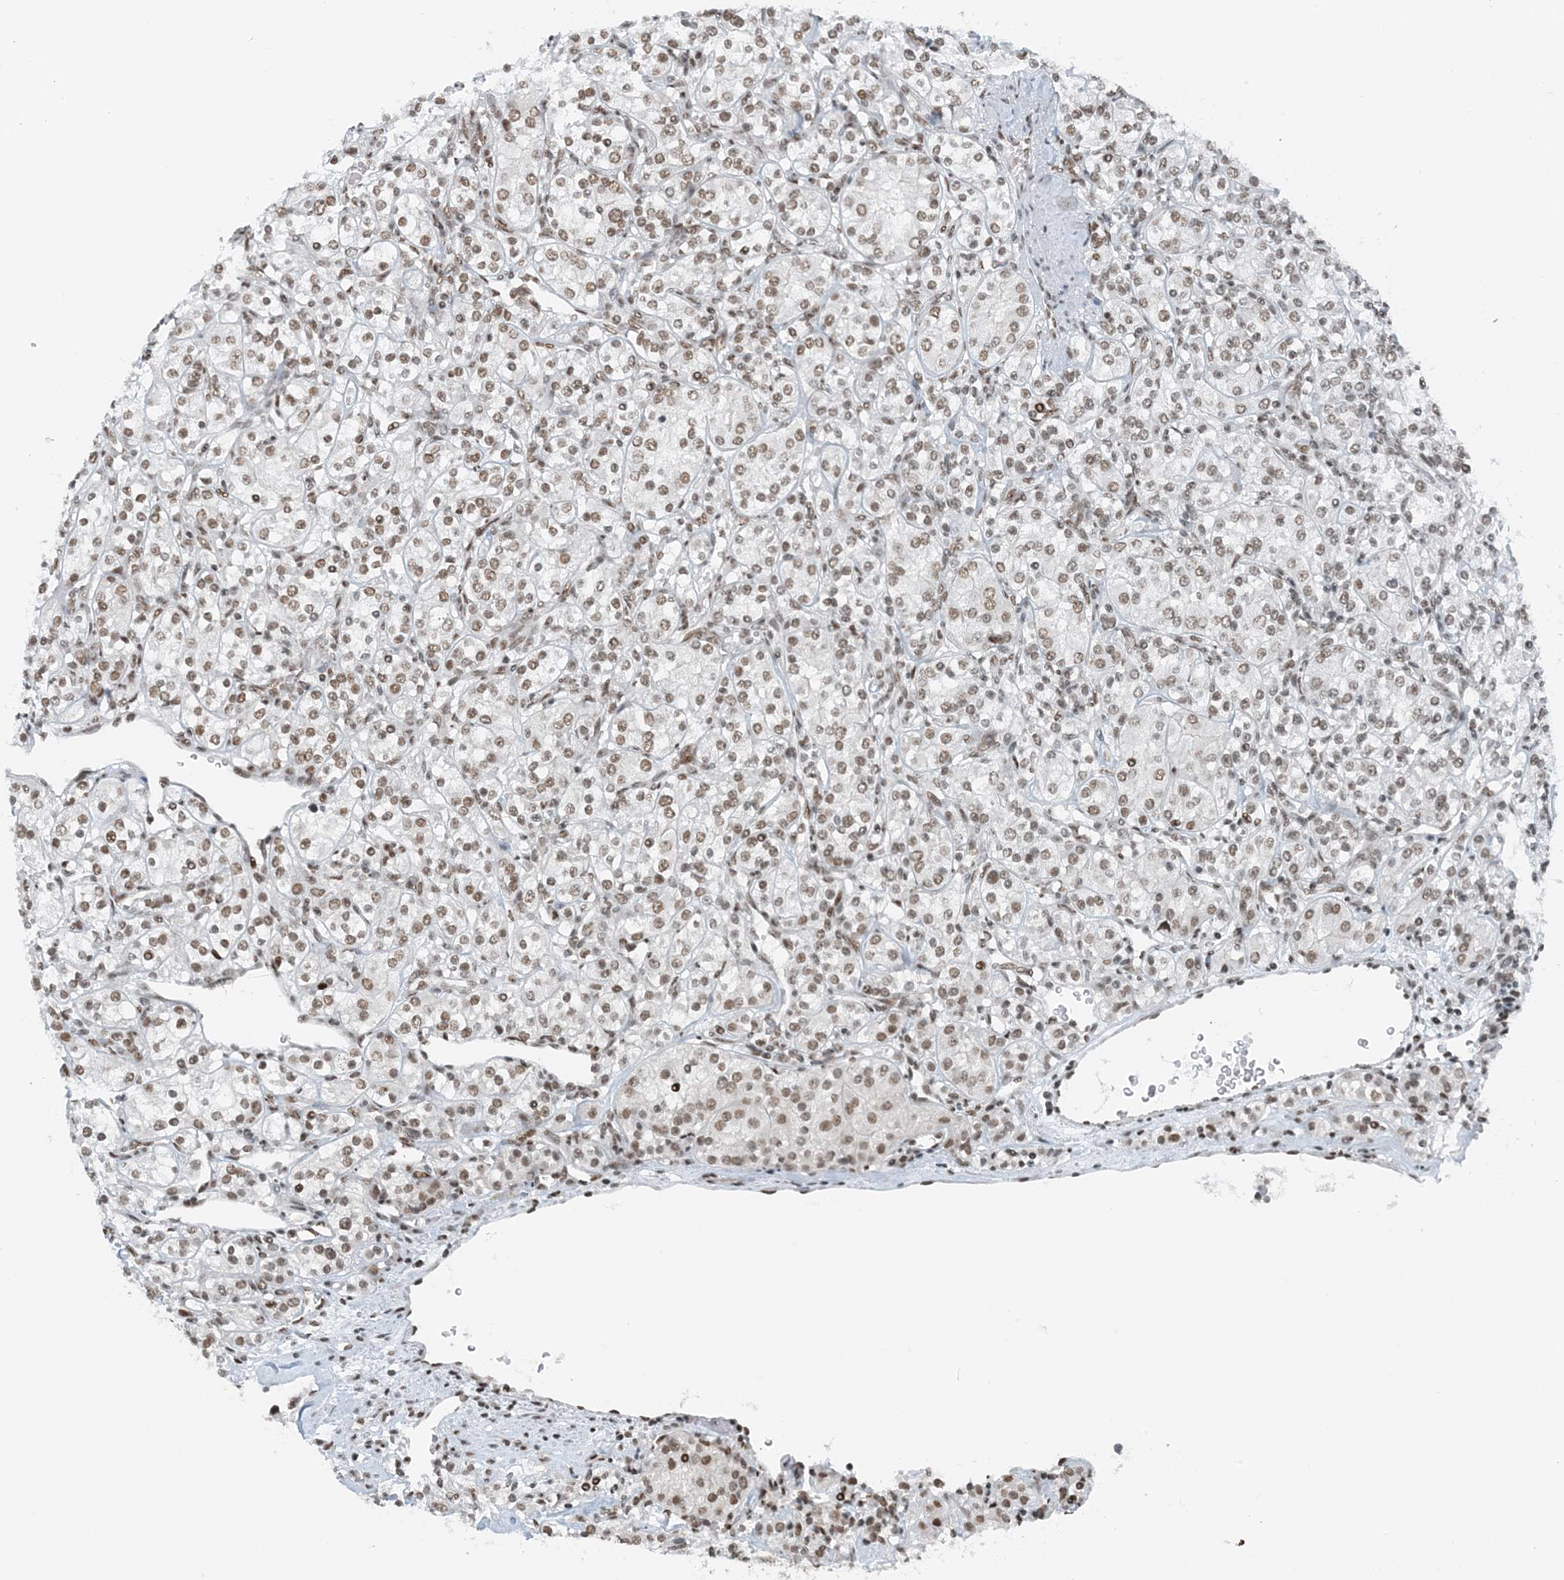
{"staining": {"intensity": "moderate", "quantity": ">75%", "location": "nuclear"}, "tissue": "renal cancer", "cell_type": "Tumor cells", "image_type": "cancer", "snomed": [{"axis": "morphology", "description": "Adenocarcinoma, NOS"}, {"axis": "topography", "description": "Kidney"}], "caption": "This is a micrograph of immunohistochemistry staining of adenocarcinoma (renal), which shows moderate positivity in the nuclear of tumor cells.", "gene": "ZNF500", "patient": {"sex": "male", "age": 77}}